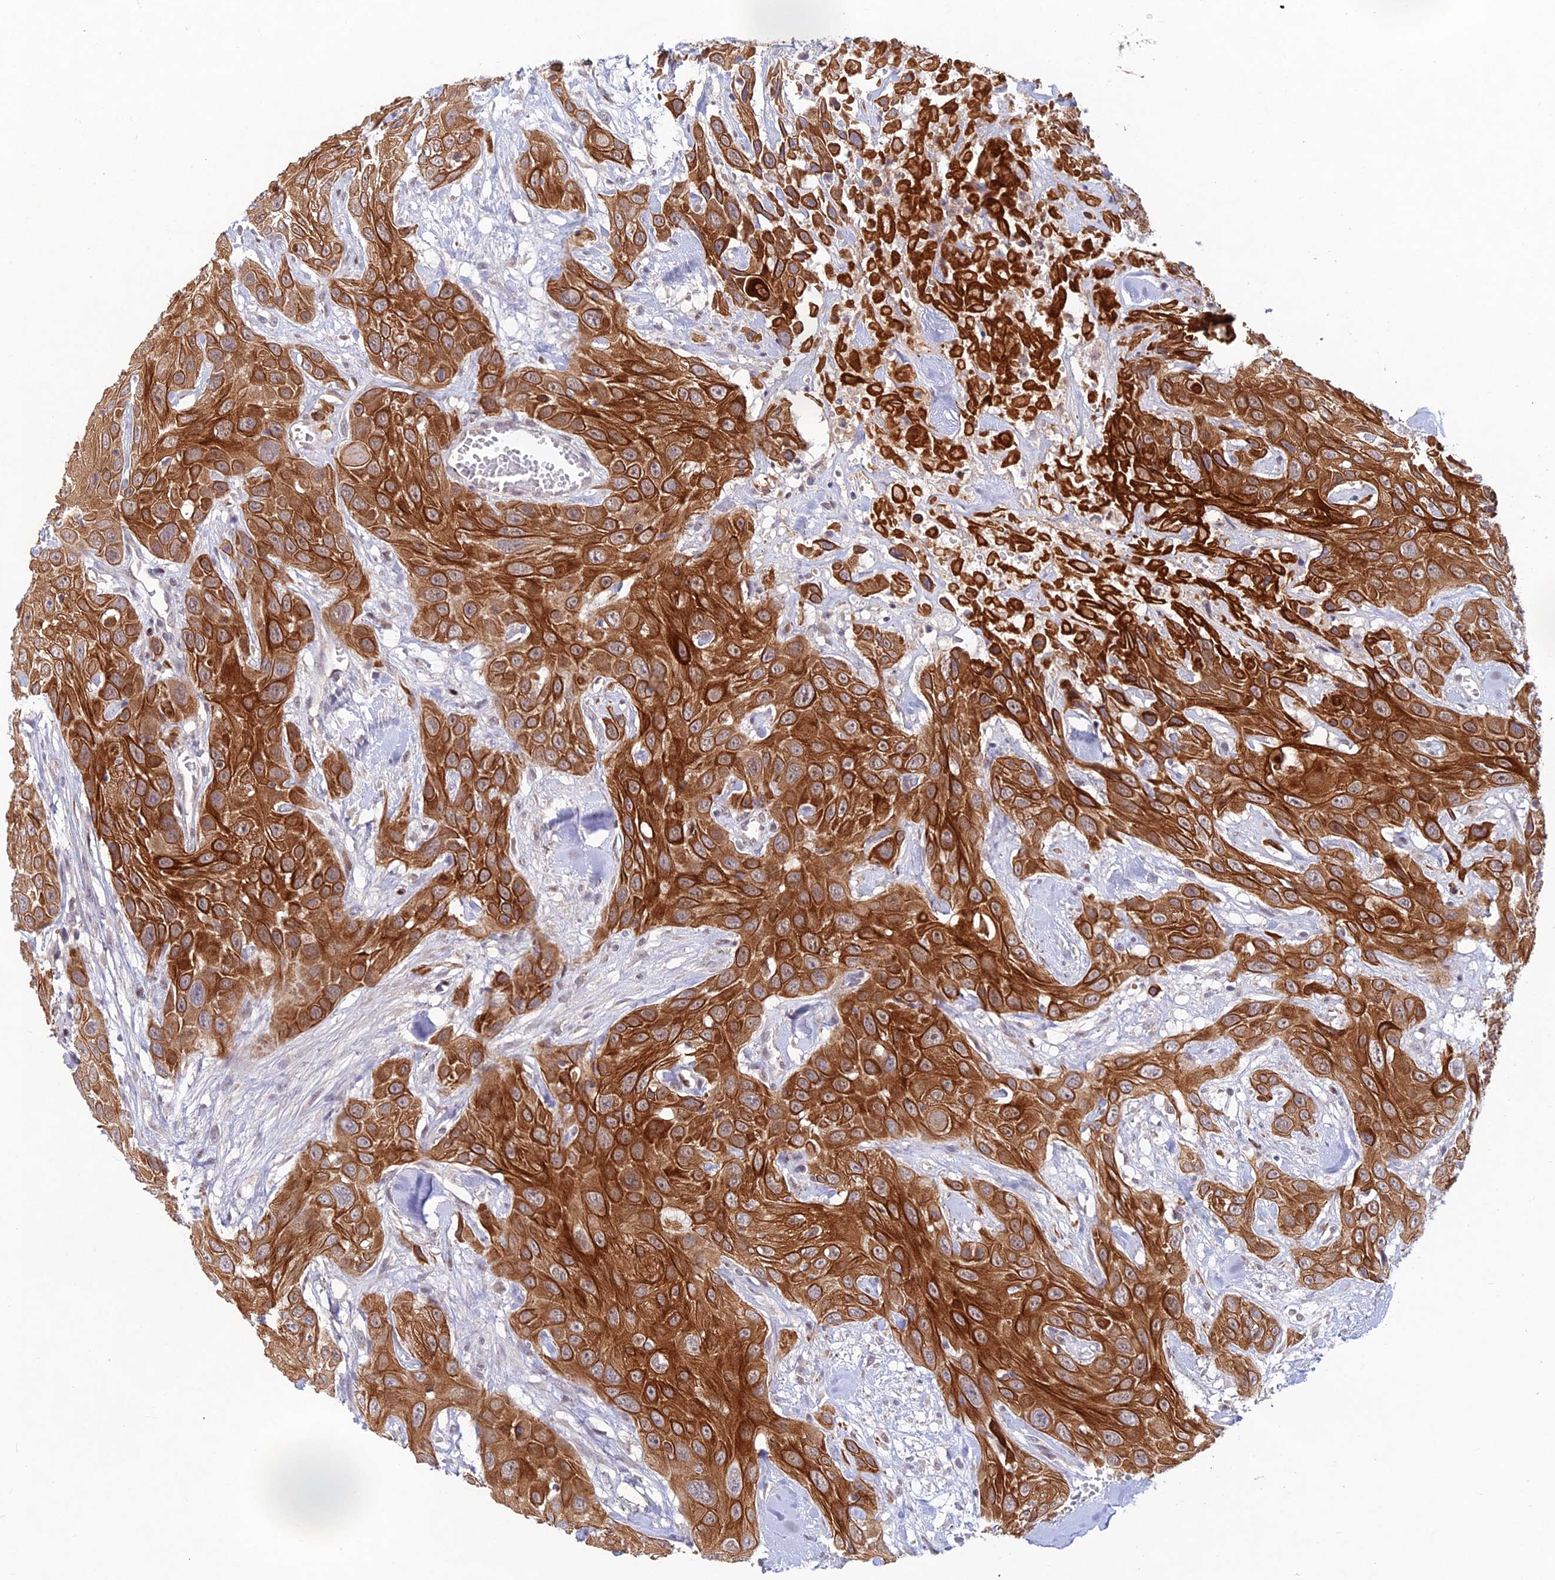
{"staining": {"intensity": "strong", "quantity": ">75%", "location": "cytoplasmic/membranous"}, "tissue": "head and neck cancer", "cell_type": "Tumor cells", "image_type": "cancer", "snomed": [{"axis": "morphology", "description": "Squamous cell carcinoma, NOS"}, {"axis": "topography", "description": "Head-Neck"}], "caption": "IHC photomicrograph of human squamous cell carcinoma (head and neck) stained for a protein (brown), which exhibits high levels of strong cytoplasmic/membranous staining in approximately >75% of tumor cells.", "gene": "FASTKD5", "patient": {"sex": "male", "age": 81}}